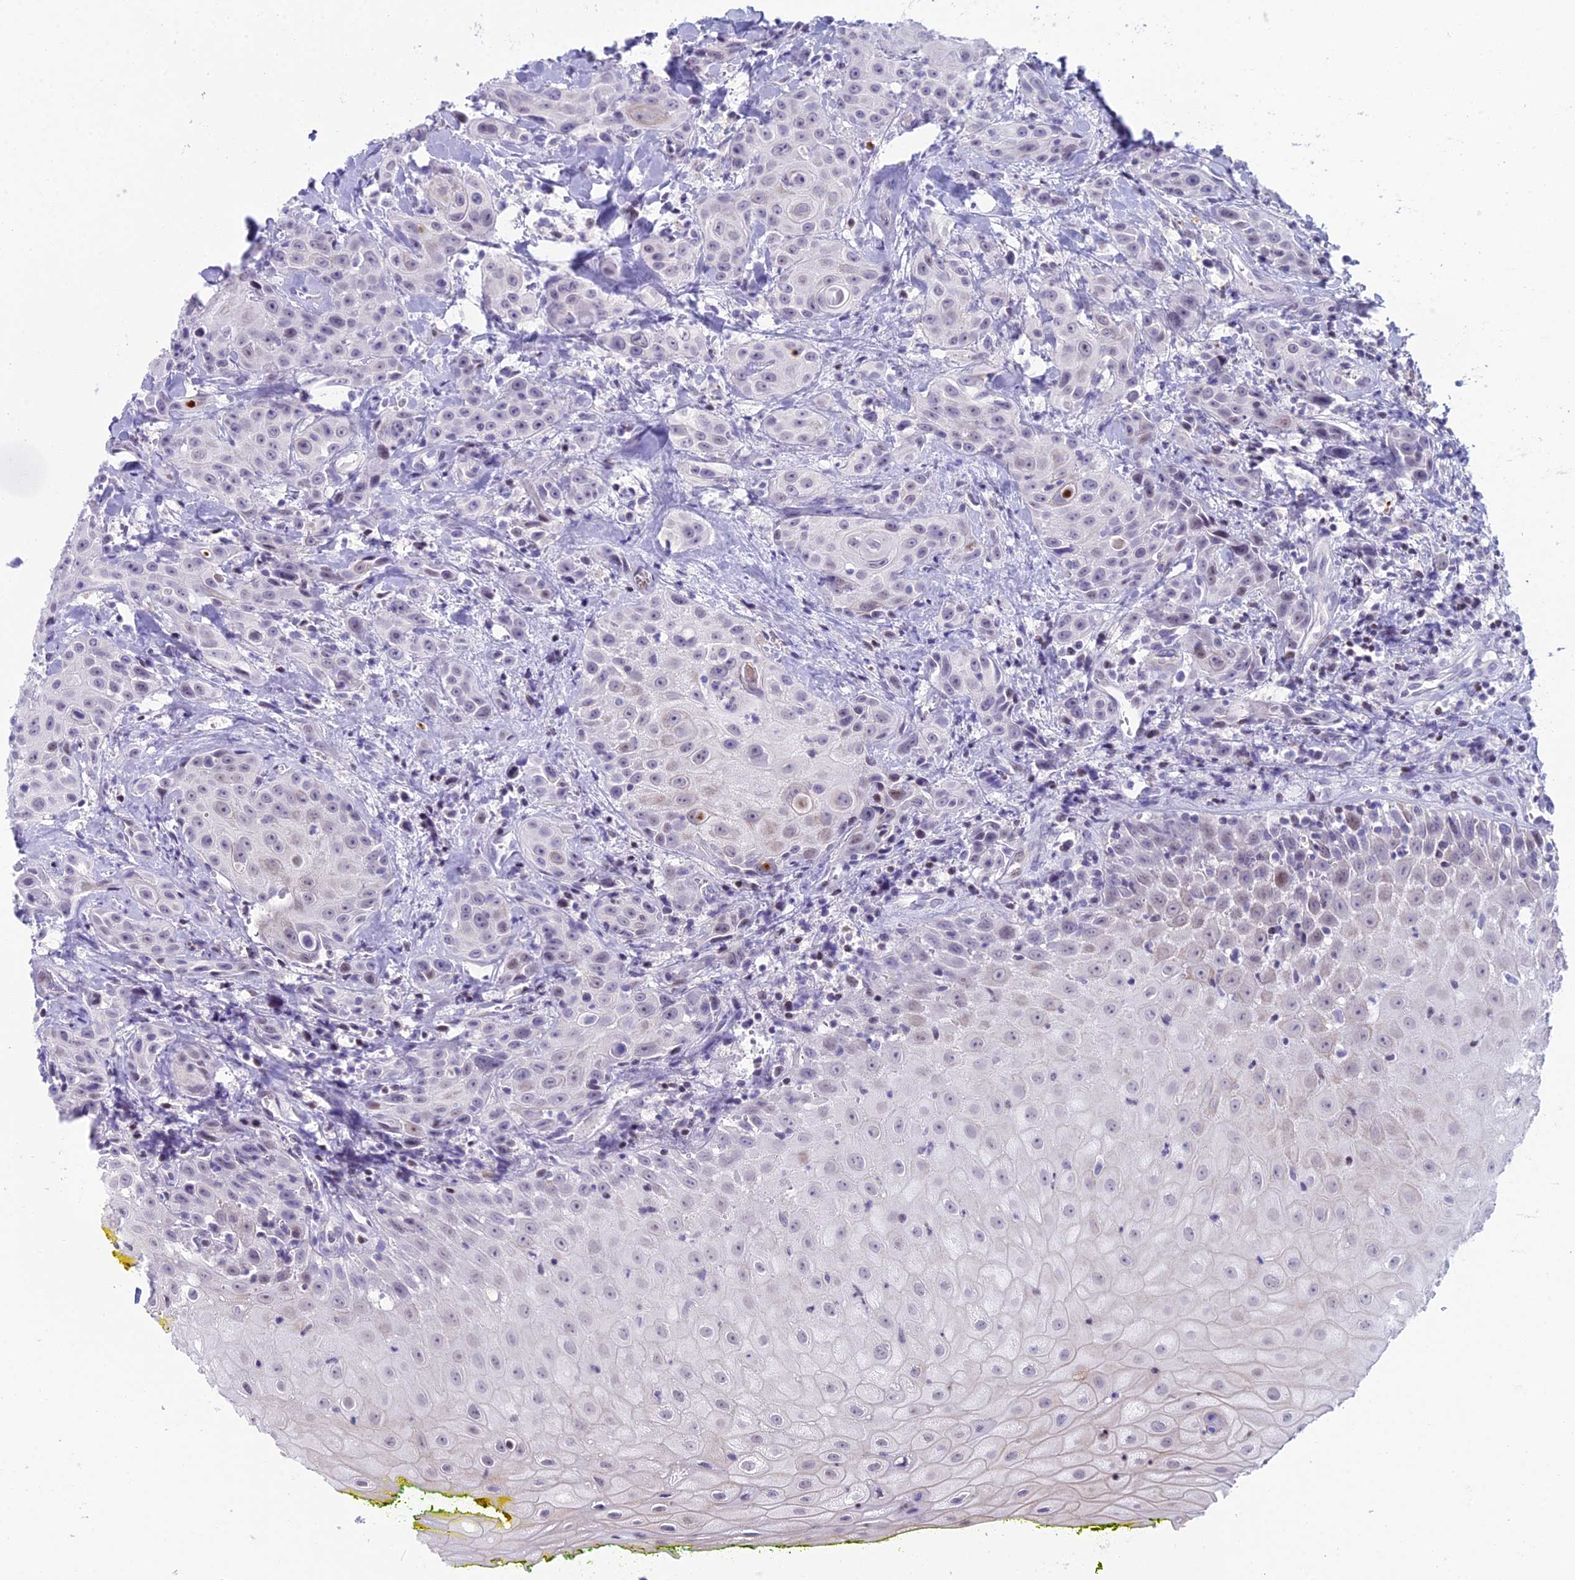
{"staining": {"intensity": "negative", "quantity": "none", "location": "none"}, "tissue": "head and neck cancer", "cell_type": "Tumor cells", "image_type": "cancer", "snomed": [{"axis": "morphology", "description": "Squamous cell carcinoma, NOS"}, {"axis": "topography", "description": "Oral tissue"}, {"axis": "topography", "description": "Head-Neck"}], "caption": "This image is of head and neck cancer (squamous cell carcinoma) stained with immunohistochemistry to label a protein in brown with the nuclei are counter-stained blue. There is no positivity in tumor cells.", "gene": "CC2D2A", "patient": {"sex": "female", "age": 82}}